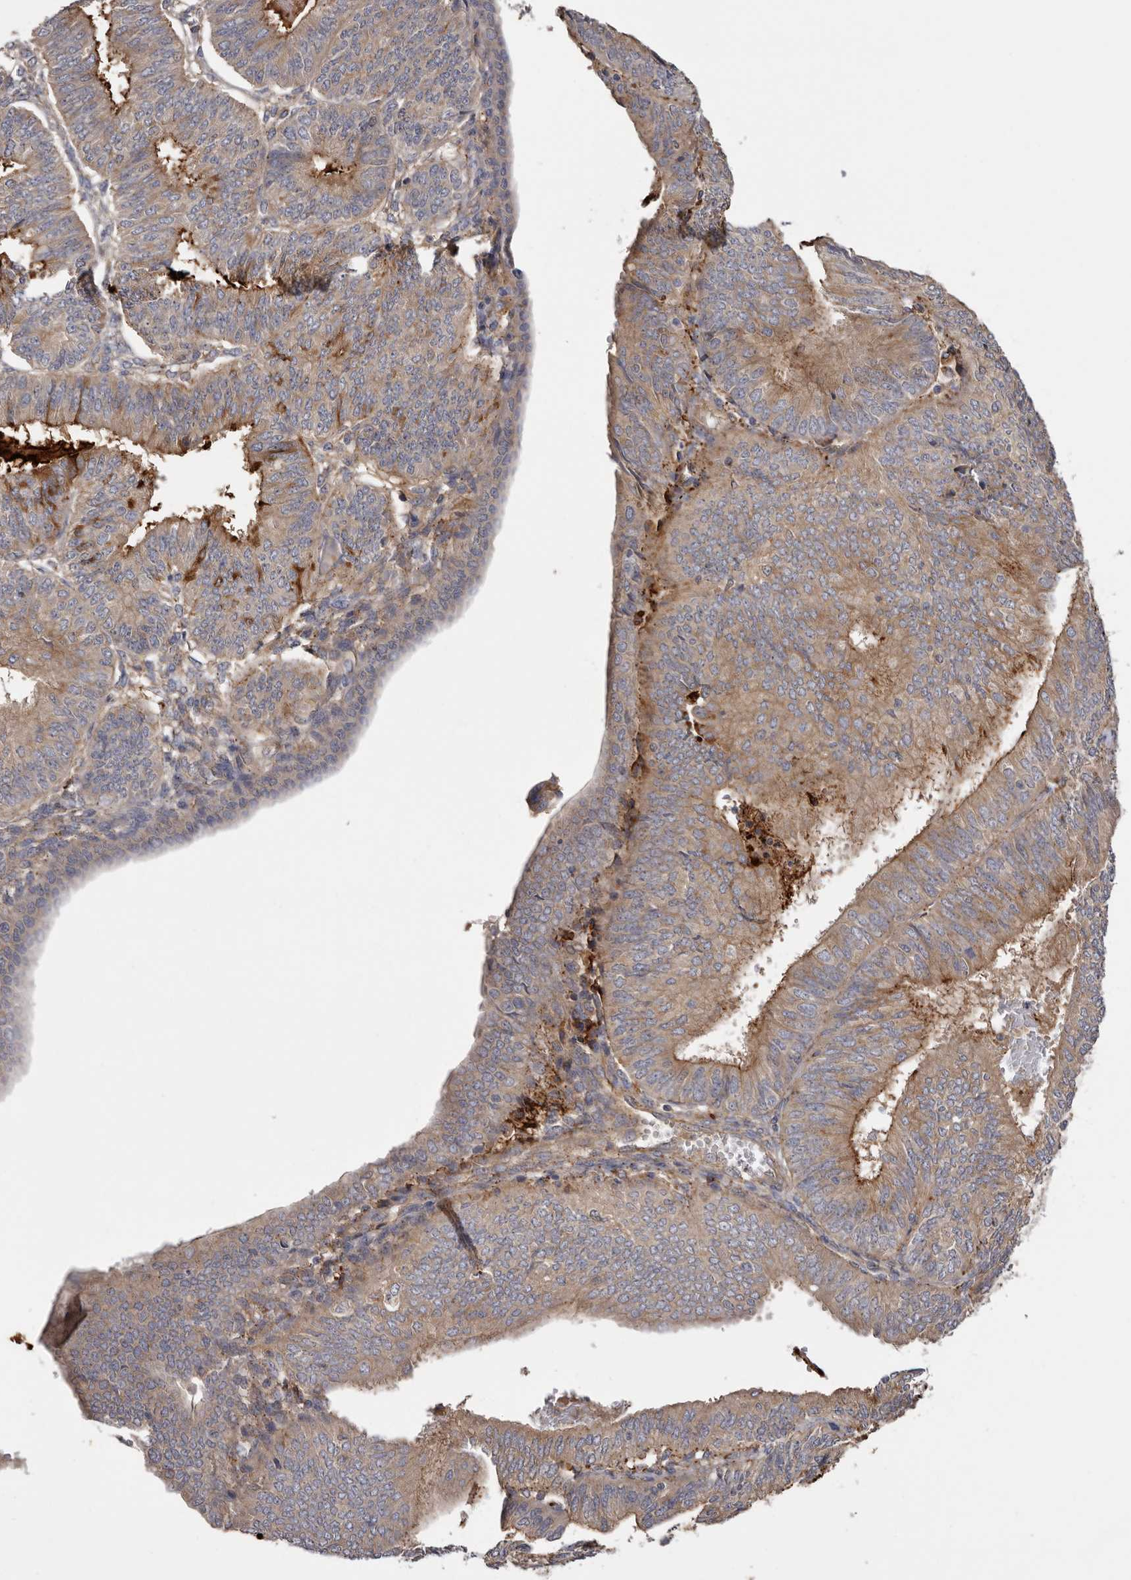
{"staining": {"intensity": "moderate", "quantity": "25%-75%", "location": "cytoplasmic/membranous"}, "tissue": "endometrial cancer", "cell_type": "Tumor cells", "image_type": "cancer", "snomed": [{"axis": "morphology", "description": "Adenocarcinoma, NOS"}, {"axis": "topography", "description": "Endometrium"}], "caption": "Endometrial adenocarcinoma stained with a protein marker demonstrates moderate staining in tumor cells.", "gene": "INKA2", "patient": {"sex": "female", "age": 58}}